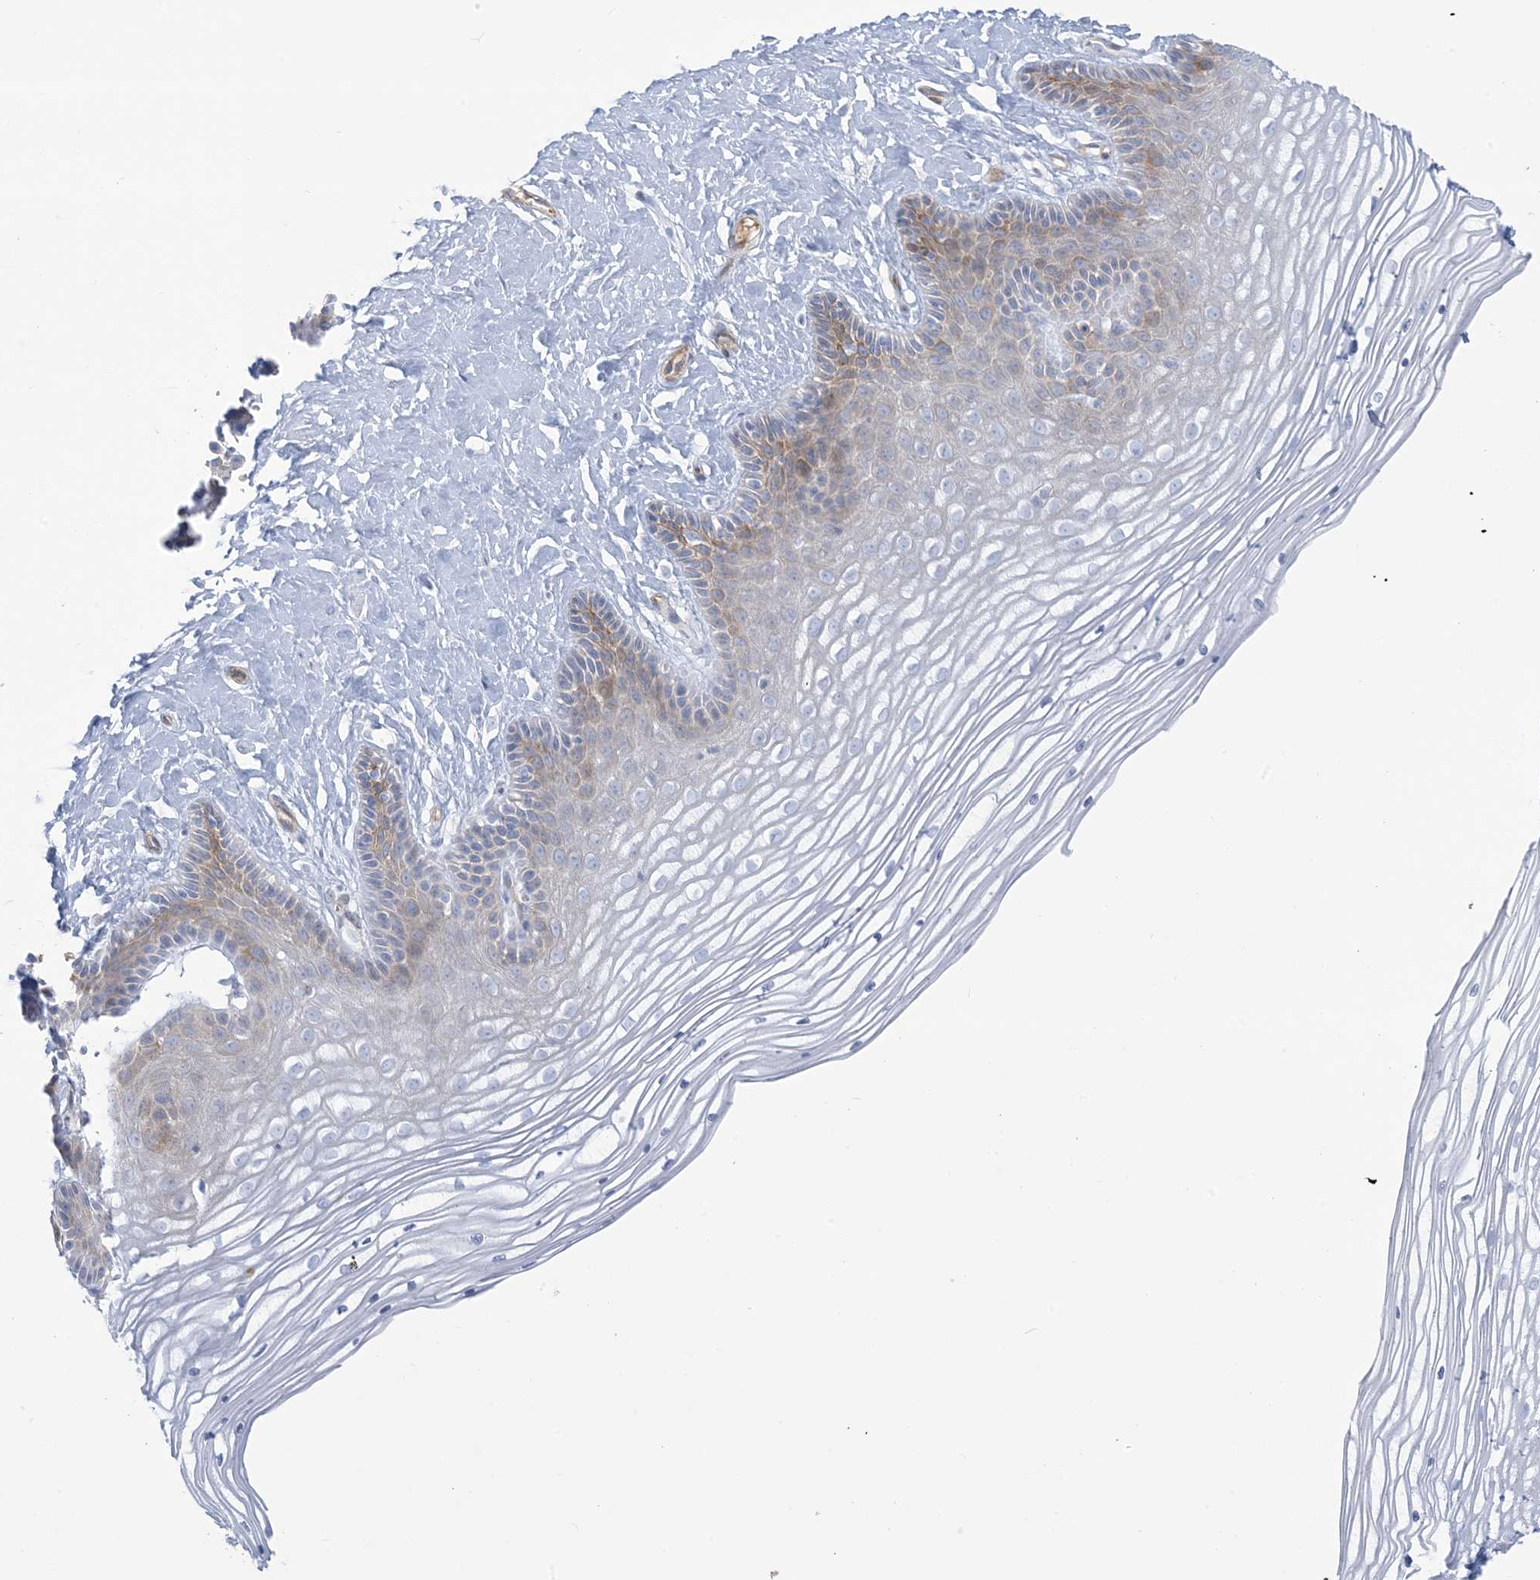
{"staining": {"intensity": "weak", "quantity": "<25%", "location": "cytoplasmic/membranous"}, "tissue": "vagina", "cell_type": "Squamous epithelial cells", "image_type": "normal", "snomed": [{"axis": "morphology", "description": "Normal tissue, NOS"}, {"axis": "topography", "description": "Vagina"}, {"axis": "topography", "description": "Cervix"}], "caption": "Immunohistochemistry (IHC) photomicrograph of benign human vagina stained for a protein (brown), which shows no staining in squamous epithelial cells. Brightfield microscopy of IHC stained with DAB (brown) and hematoxylin (blue), captured at high magnification.", "gene": "B3GNT7", "patient": {"sex": "female", "age": 40}}